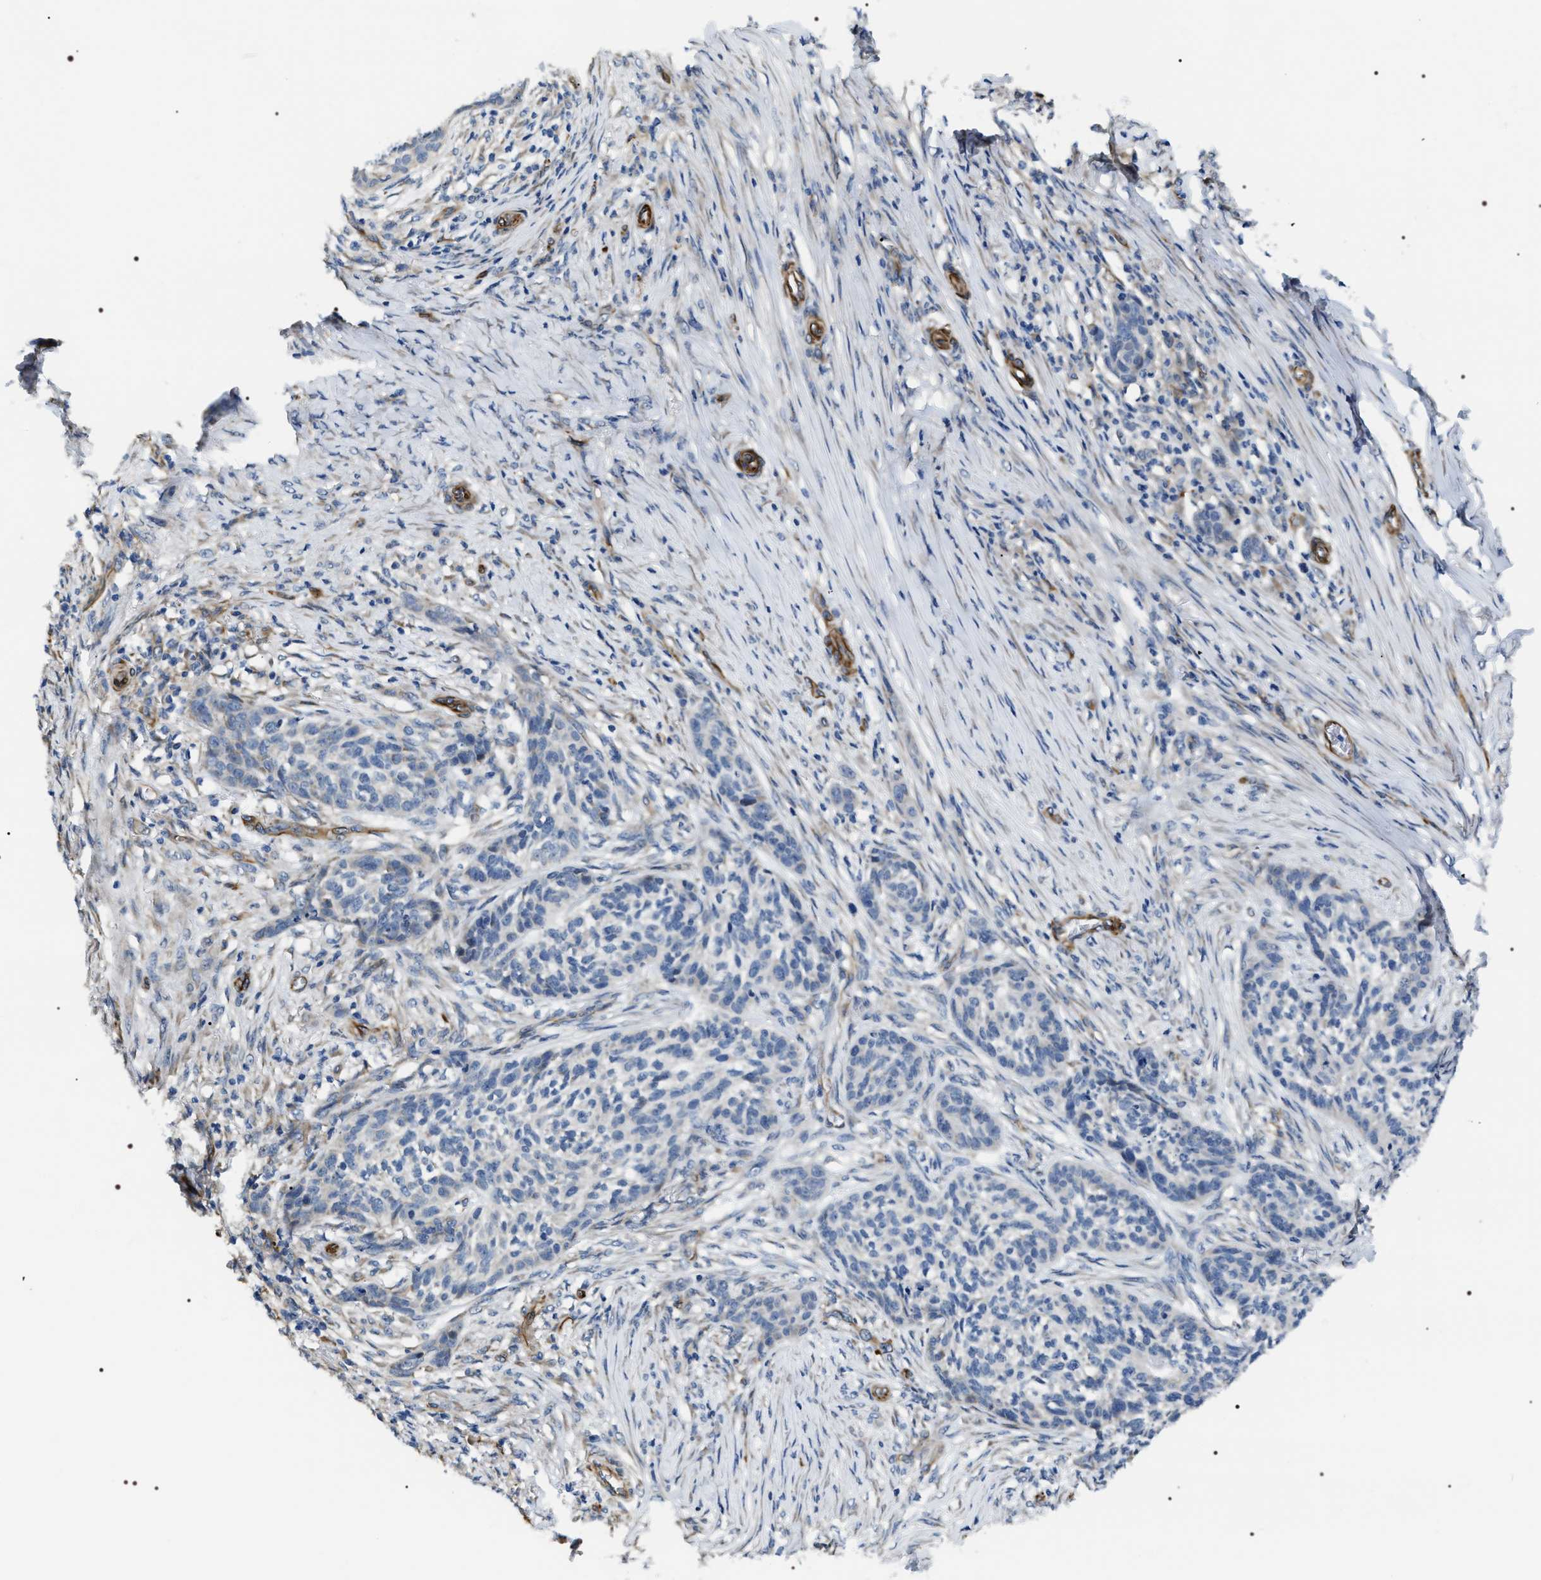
{"staining": {"intensity": "negative", "quantity": "none", "location": "none"}, "tissue": "skin cancer", "cell_type": "Tumor cells", "image_type": "cancer", "snomed": [{"axis": "morphology", "description": "Basal cell carcinoma"}, {"axis": "topography", "description": "Skin"}], "caption": "DAB immunohistochemical staining of skin cancer (basal cell carcinoma) exhibits no significant staining in tumor cells.", "gene": "PKD1L1", "patient": {"sex": "male", "age": 85}}